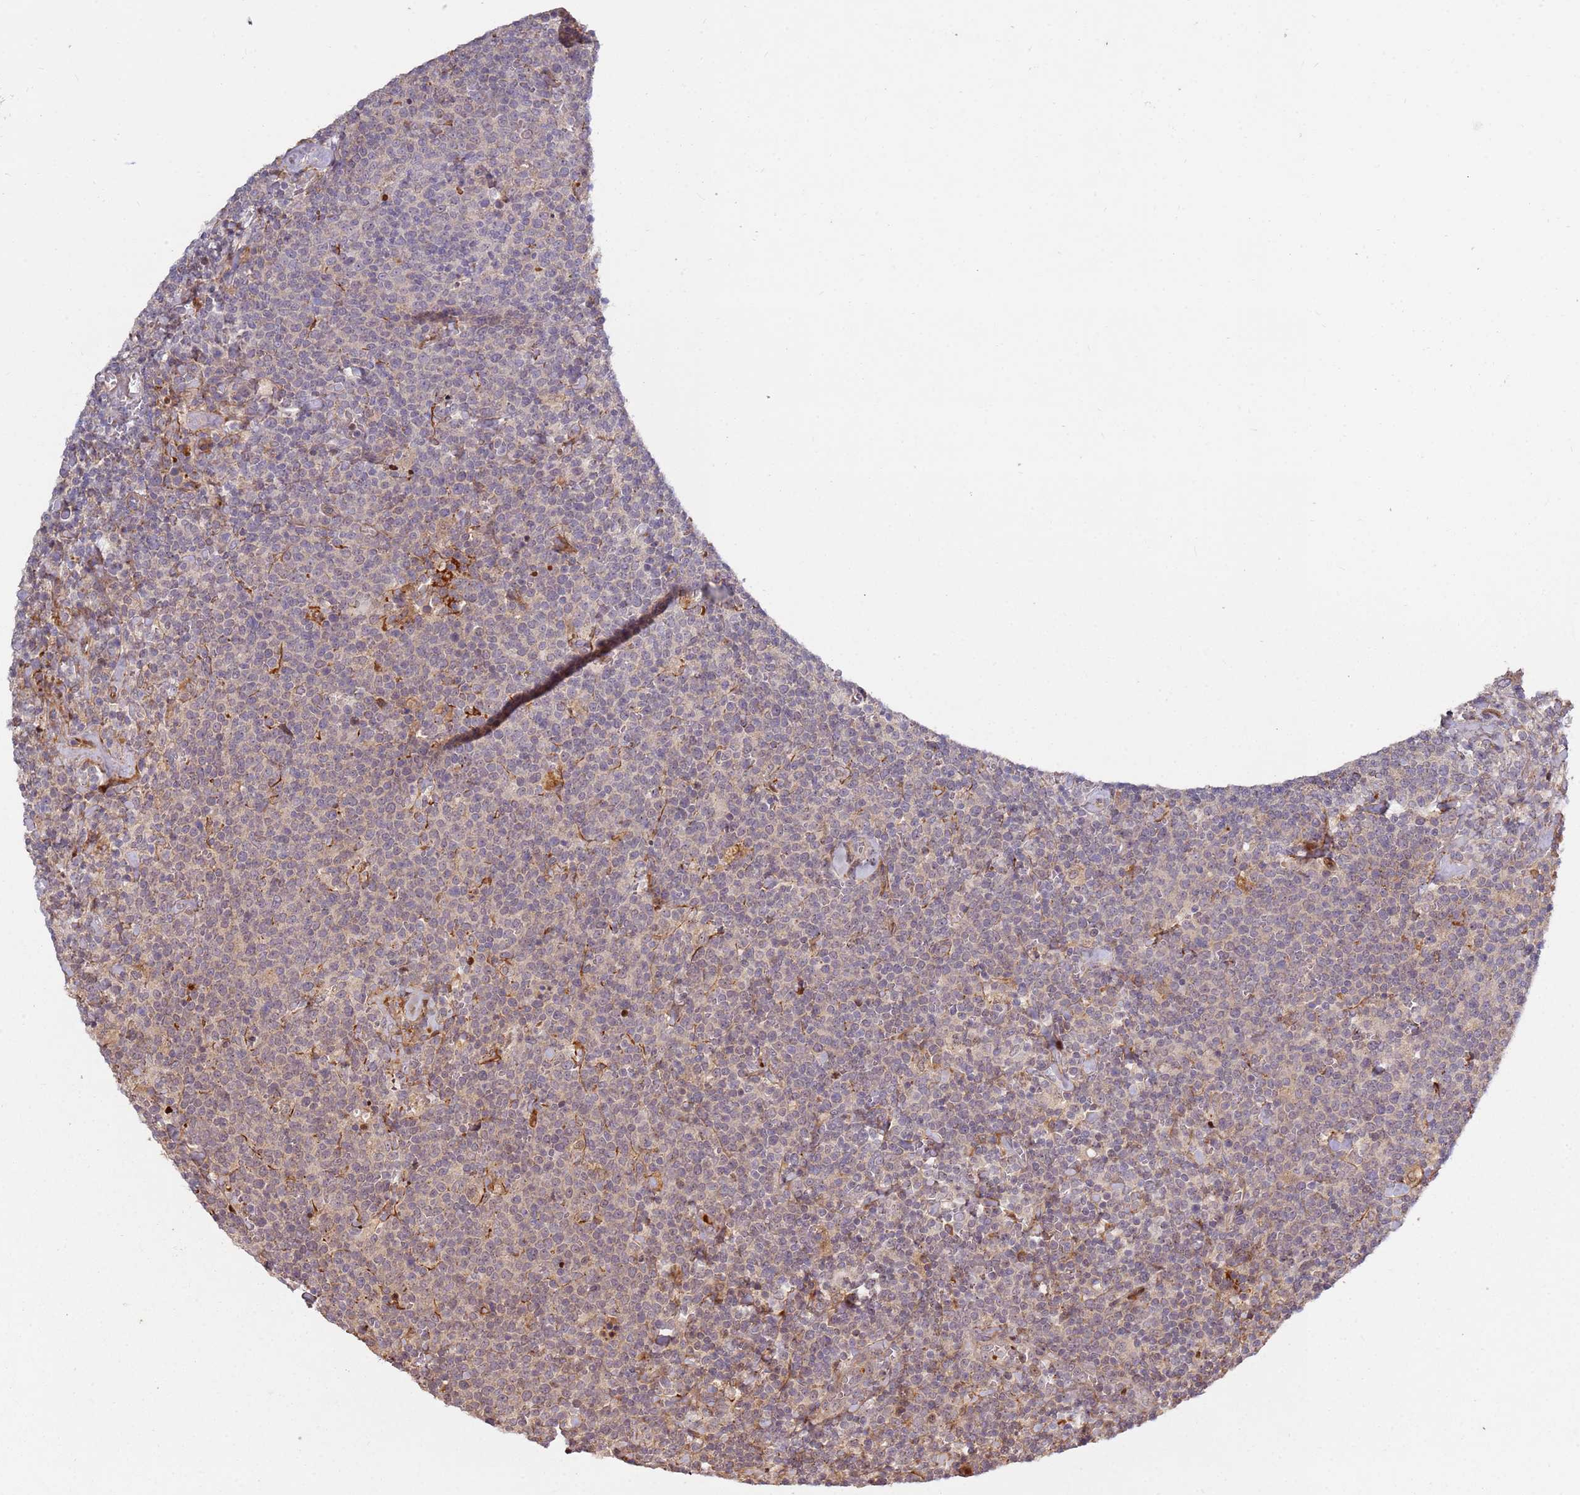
{"staining": {"intensity": "weak", "quantity": "<25%", "location": "cytoplasmic/membranous"}, "tissue": "lymphoma", "cell_type": "Tumor cells", "image_type": "cancer", "snomed": [{"axis": "morphology", "description": "Malignant lymphoma, non-Hodgkin's type, High grade"}, {"axis": "topography", "description": "Lymph node"}], "caption": "Immunohistochemistry micrograph of human malignant lymphoma, non-Hodgkin's type (high-grade) stained for a protein (brown), which demonstrates no staining in tumor cells.", "gene": "RHBDL1", "patient": {"sex": "male", "age": 61}}